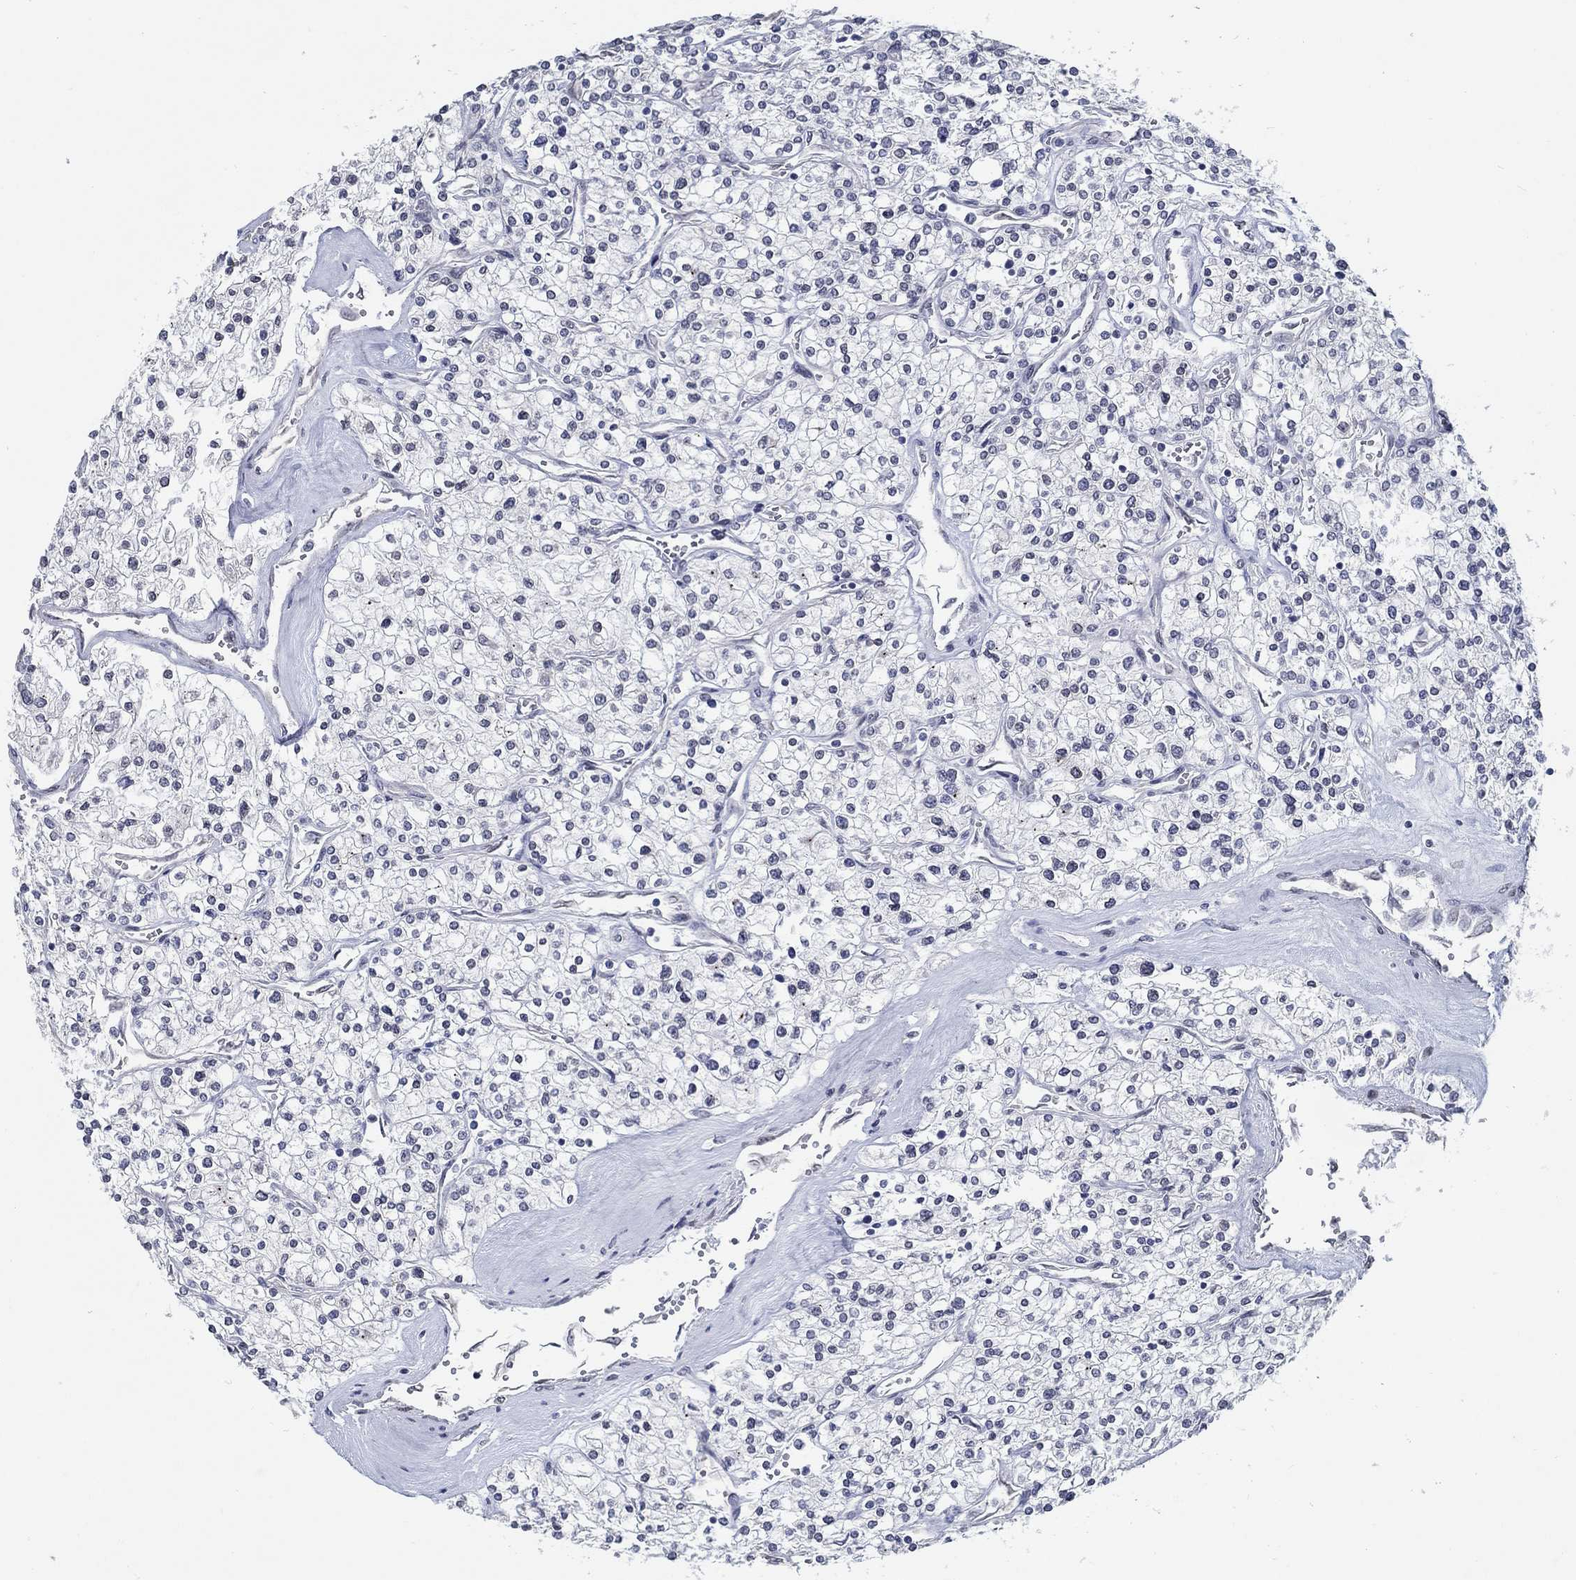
{"staining": {"intensity": "negative", "quantity": "none", "location": "none"}, "tissue": "renal cancer", "cell_type": "Tumor cells", "image_type": "cancer", "snomed": [{"axis": "morphology", "description": "Adenocarcinoma, NOS"}, {"axis": "topography", "description": "Kidney"}], "caption": "A high-resolution micrograph shows IHC staining of renal cancer (adenocarcinoma), which displays no significant expression in tumor cells. (IHC, brightfield microscopy, high magnification).", "gene": "NUP155", "patient": {"sex": "male", "age": 80}}